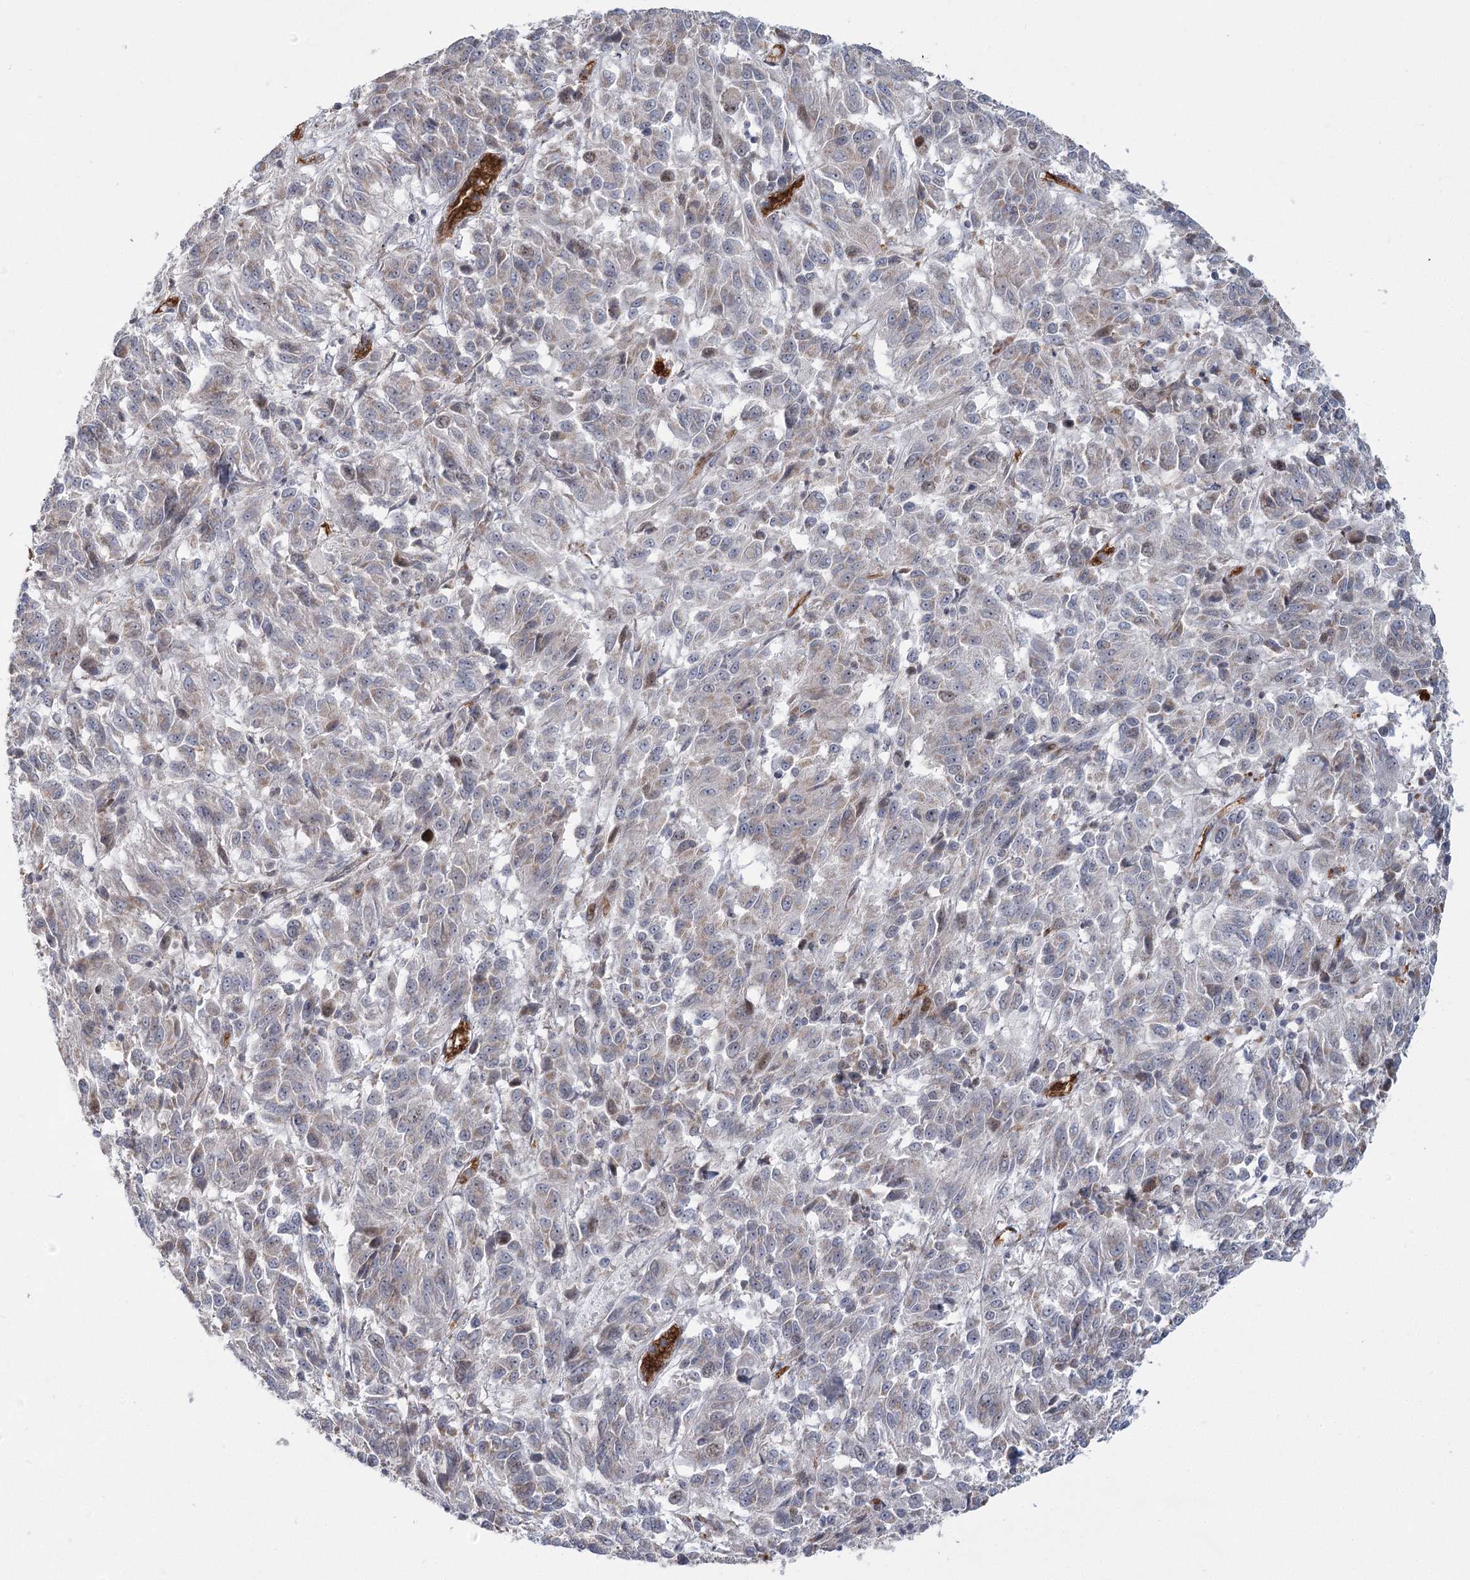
{"staining": {"intensity": "negative", "quantity": "none", "location": "none"}, "tissue": "melanoma", "cell_type": "Tumor cells", "image_type": "cancer", "snomed": [{"axis": "morphology", "description": "Malignant melanoma, Metastatic site"}, {"axis": "topography", "description": "Lung"}], "caption": "Tumor cells are negative for brown protein staining in melanoma.", "gene": "NSMCE4A", "patient": {"sex": "male", "age": 64}}